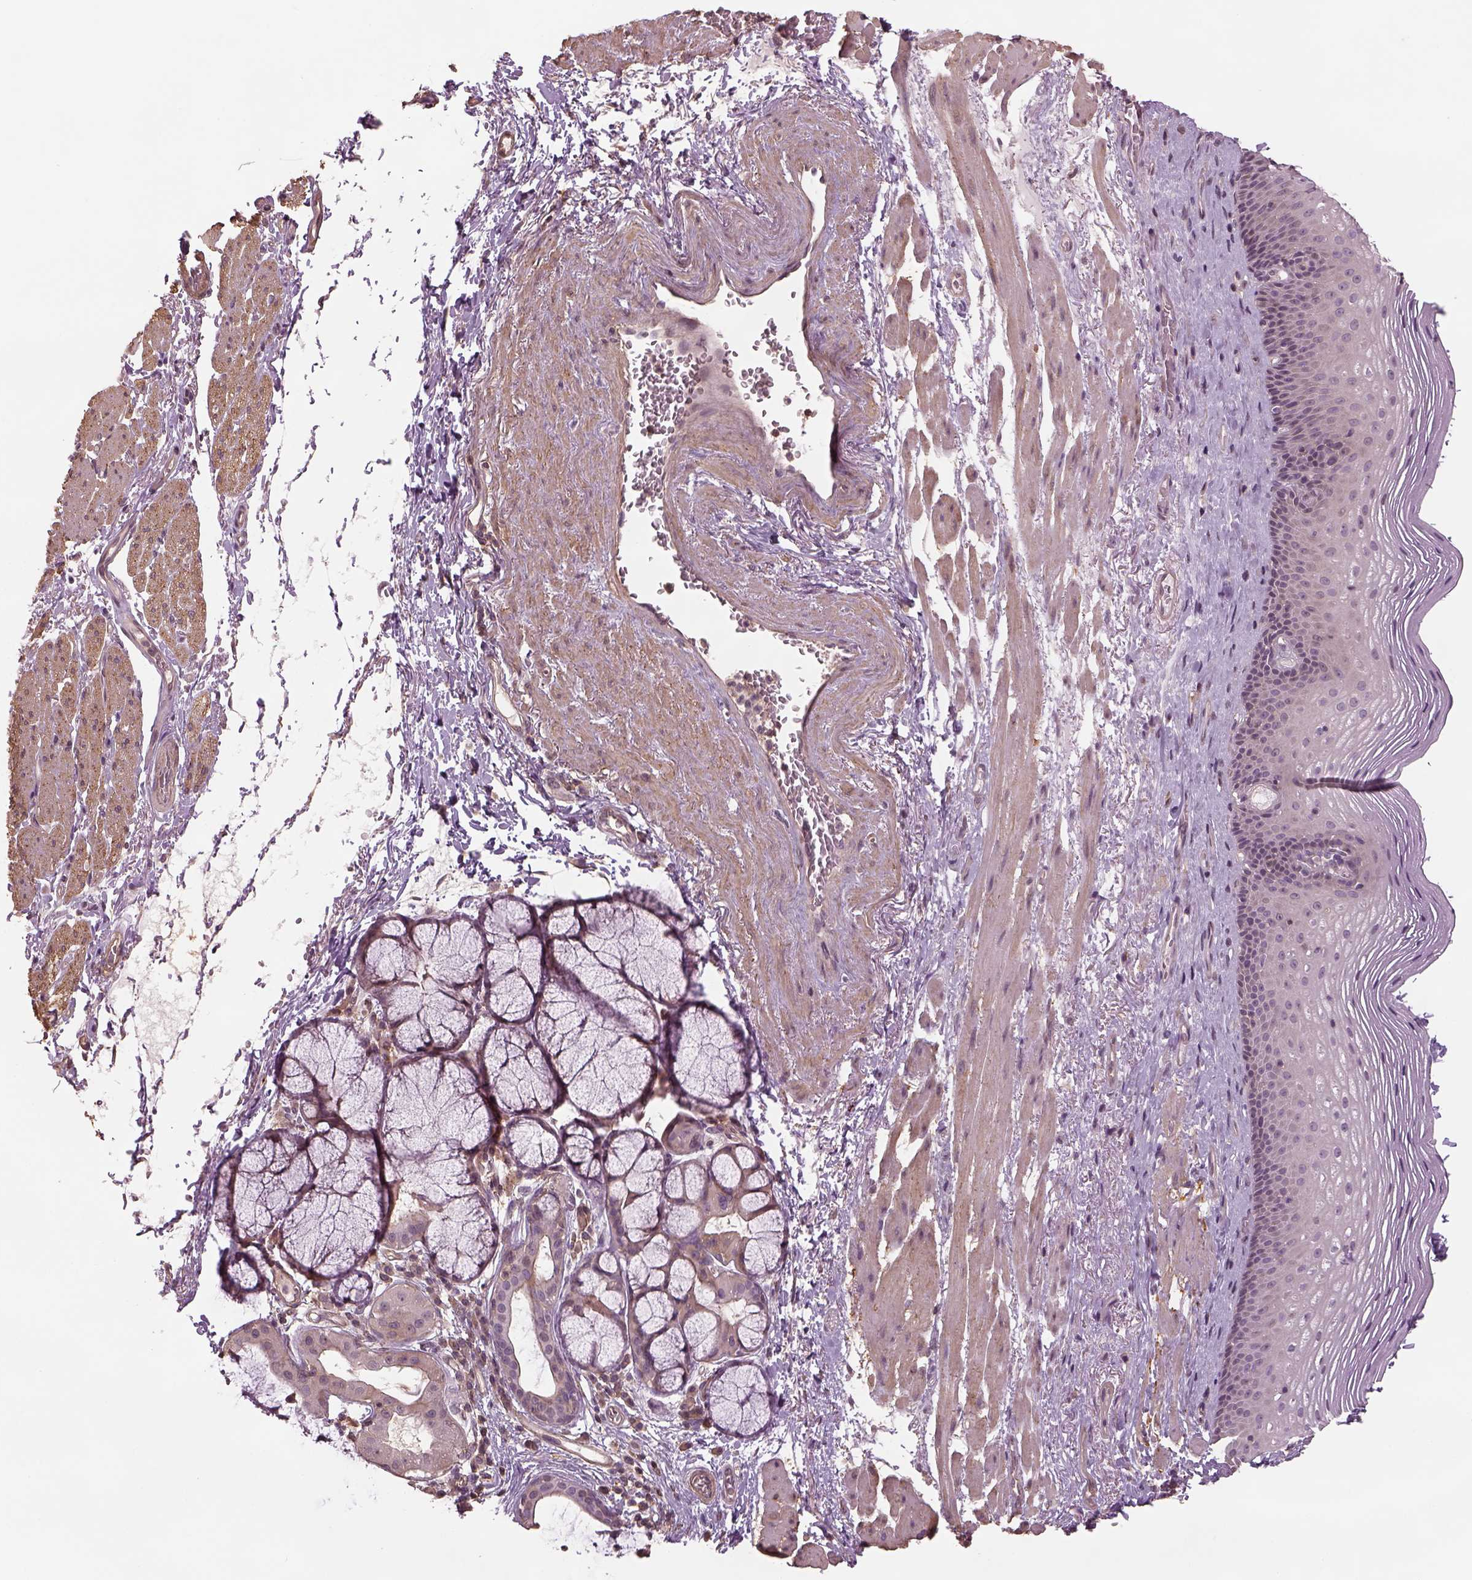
{"staining": {"intensity": "negative", "quantity": "none", "location": "none"}, "tissue": "esophagus", "cell_type": "Squamous epithelial cells", "image_type": "normal", "snomed": [{"axis": "morphology", "description": "Normal tissue, NOS"}, {"axis": "topography", "description": "Esophagus"}], "caption": "IHC image of benign esophagus: human esophagus stained with DAB (3,3'-diaminobenzidine) demonstrates no significant protein staining in squamous epithelial cells.", "gene": "LIN7A", "patient": {"sex": "male", "age": 76}}